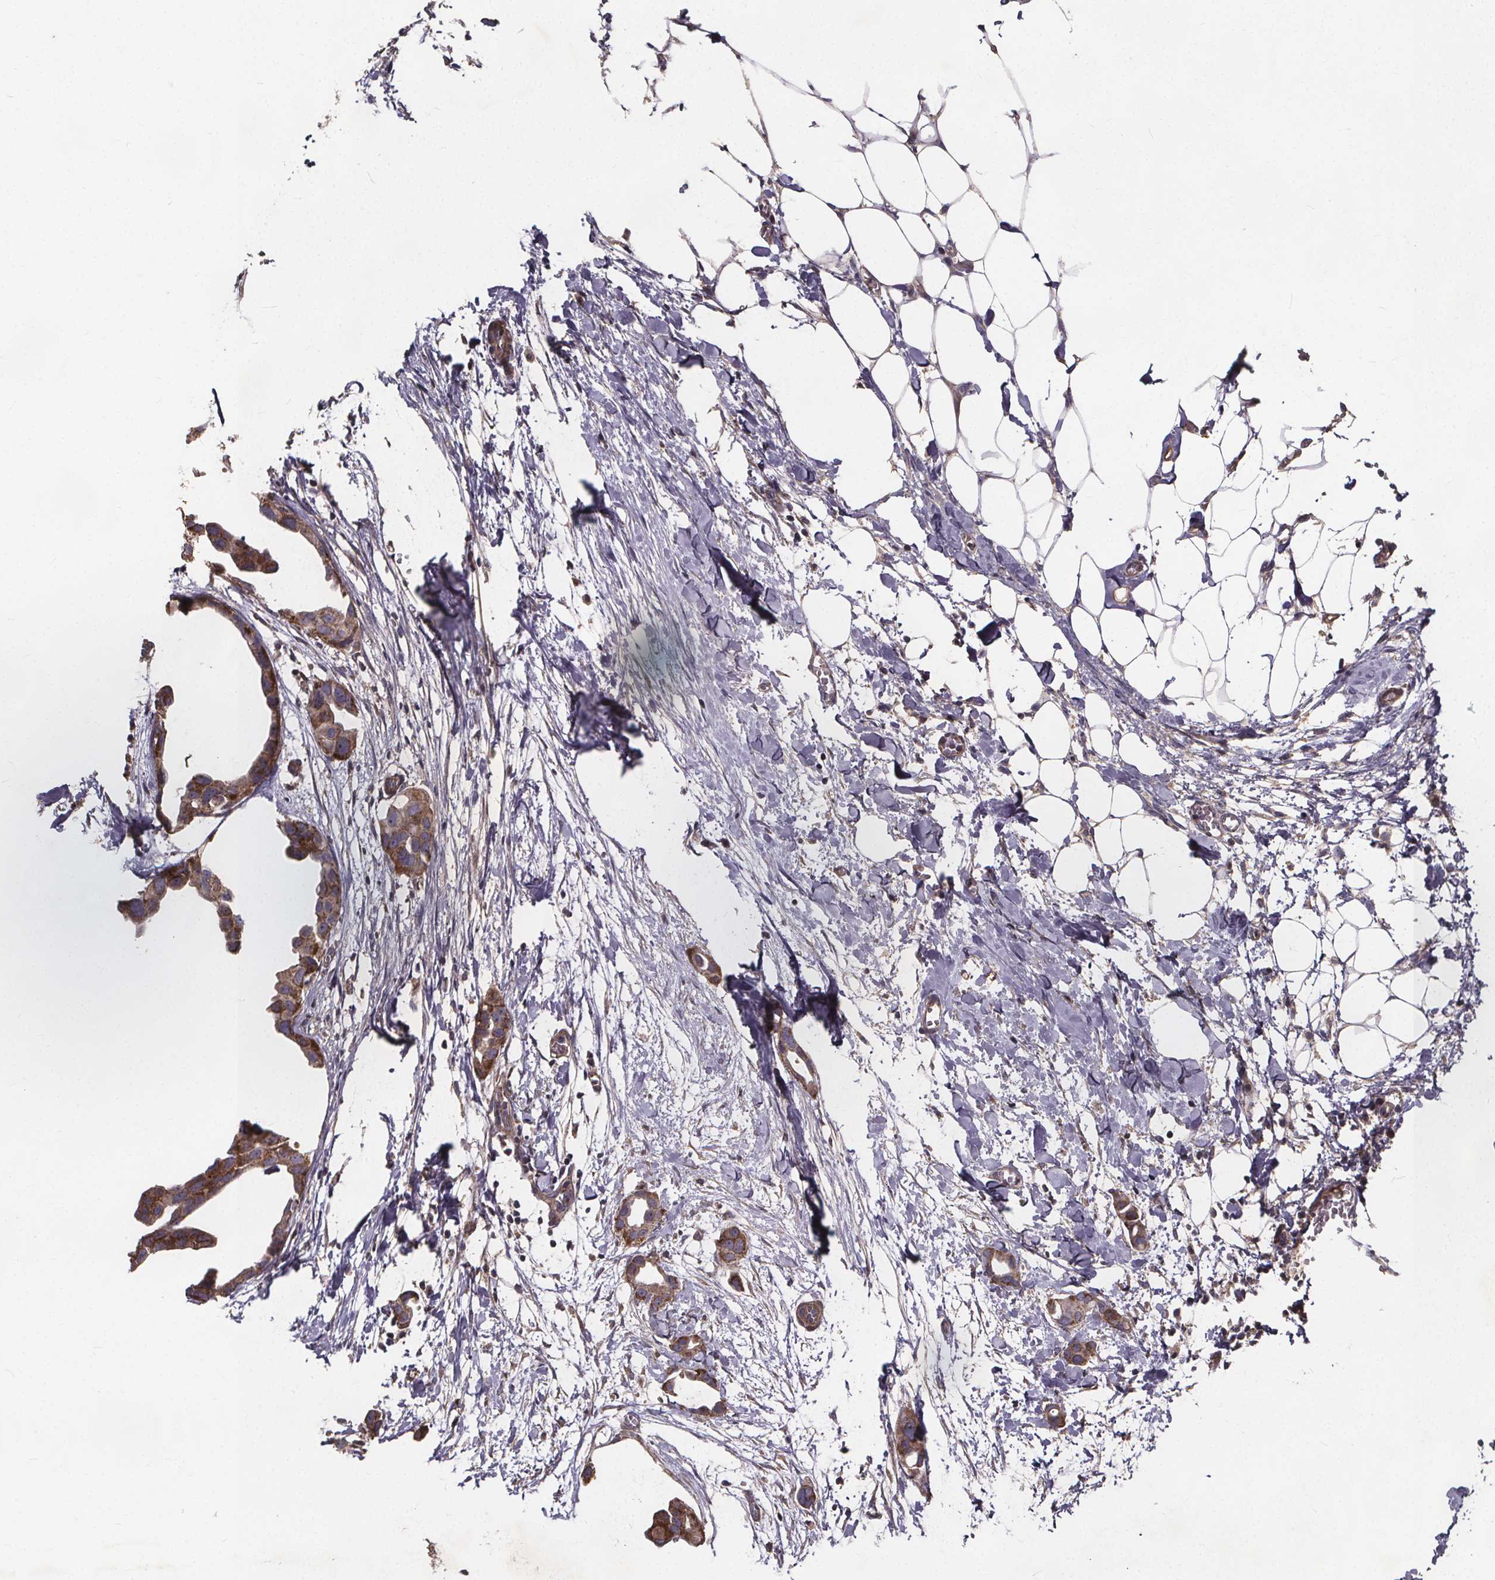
{"staining": {"intensity": "moderate", "quantity": ">75%", "location": "cytoplasmic/membranous"}, "tissue": "breast cancer", "cell_type": "Tumor cells", "image_type": "cancer", "snomed": [{"axis": "morphology", "description": "Duct carcinoma"}, {"axis": "topography", "description": "Breast"}], "caption": "Tumor cells demonstrate moderate cytoplasmic/membranous staining in approximately >75% of cells in breast cancer. The staining was performed using DAB (3,3'-diaminobenzidine) to visualize the protein expression in brown, while the nuclei were stained in blue with hematoxylin (Magnification: 20x).", "gene": "YME1L1", "patient": {"sex": "female", "age": 38}}